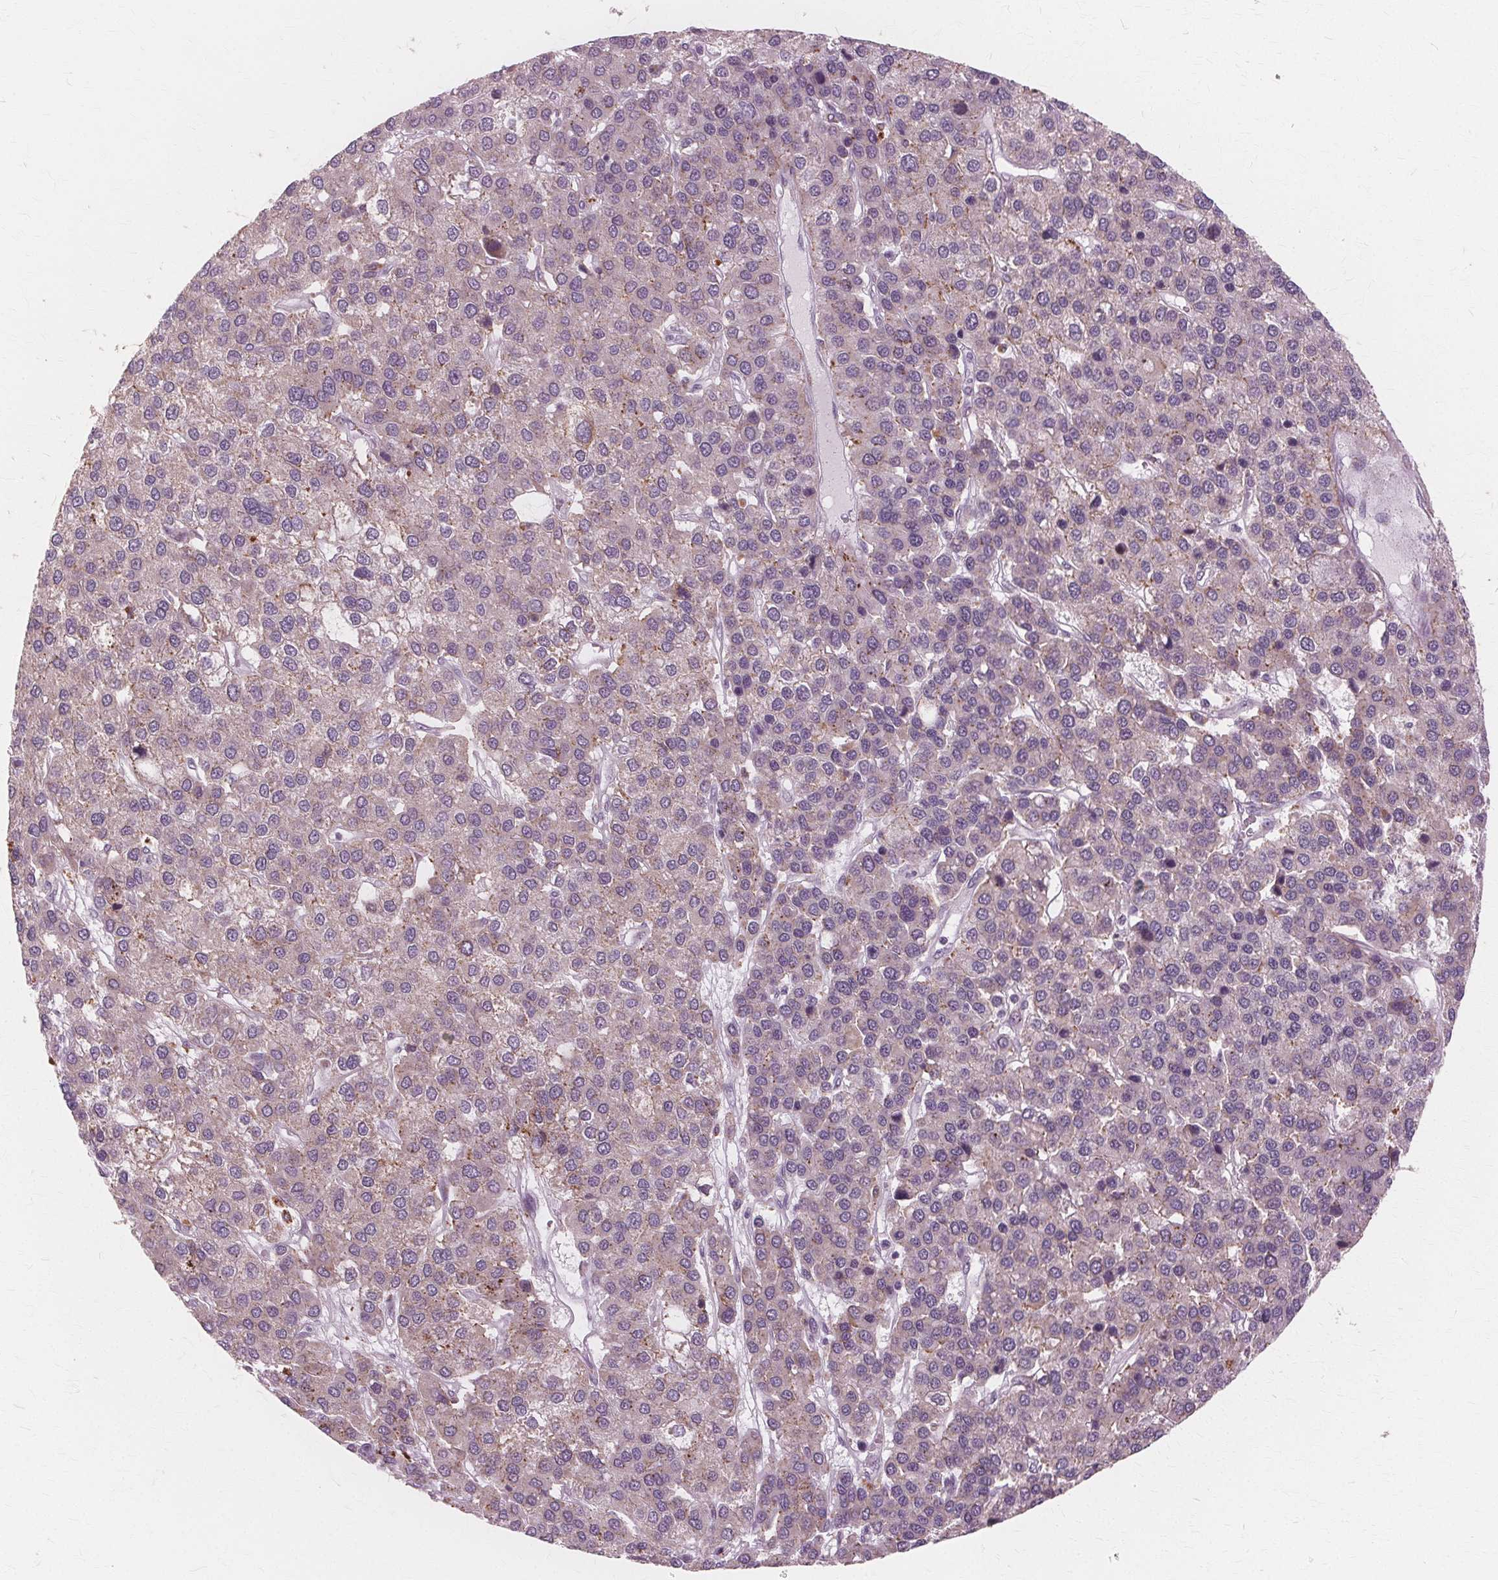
{"staining": {"intensity": "weak", "quantity": "<25%", "location": "cytoplasmic/membranous"}, "tissue": "liver cancer", "cell_type": "Tumor cells", "image_type": "cancer", "snomed": [{"axis": "morphology", "description": "Carcinoma, Hepatocellular, NOS"}, {"axis": "topography", "description": "Liver"}], "caption": "This is a image of immunohistochemistry staining of hepatocellular carcinoma (liver), which shows no positivity in tumor cells.", "gene": "DNASE2", "patient": {"sex": "female", "age": 41}}